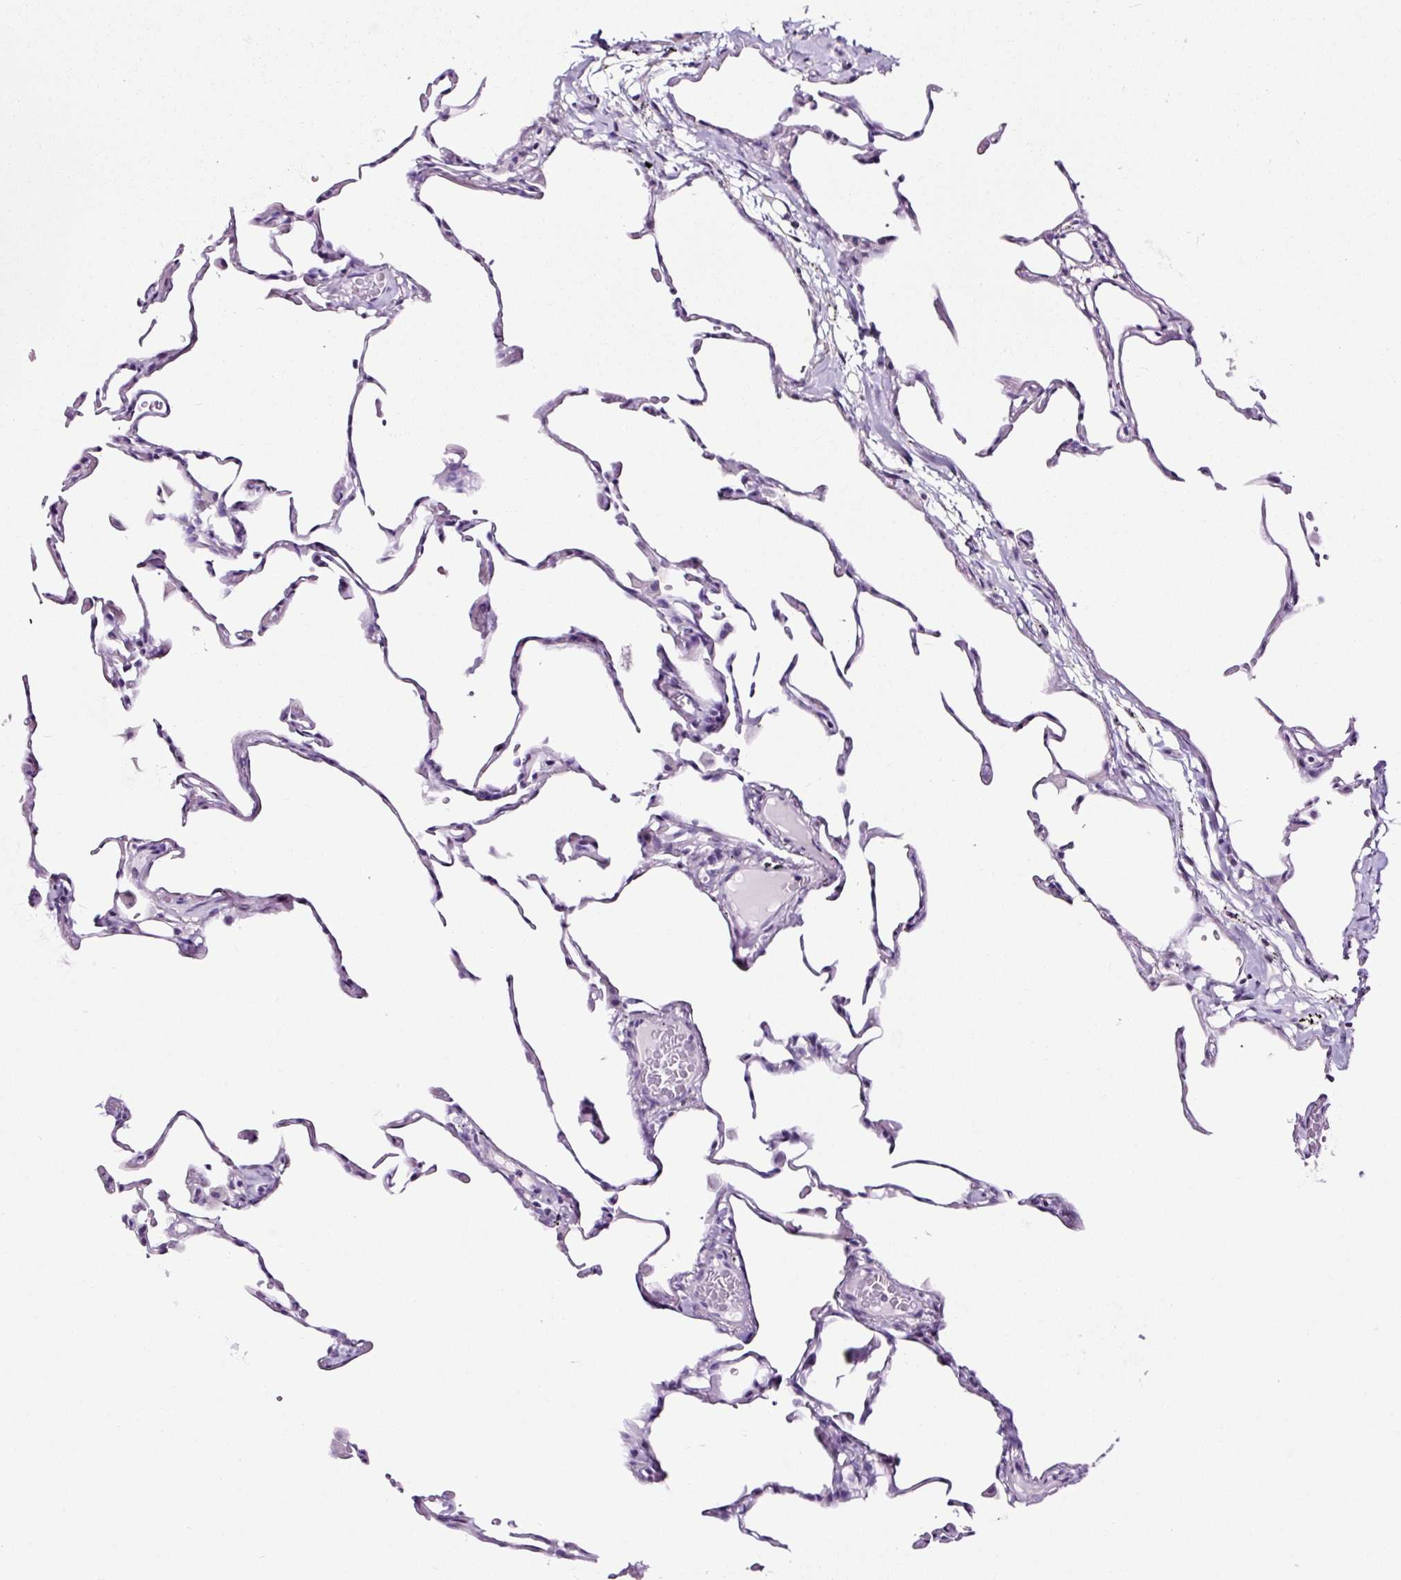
{"staining": {"intensity": "negative", "quantity": "none", "location": "none"}, "tissue": "lung", "cell_type": "Alveolar cells", "image_type": "normal", "snomed": [{"axis": "morphology", "description": "Normal tissue, NOS"}, {"axis": "topography", "description": "Lung"}], "caption": "This is an immunohistochemistry (IHC) image of benign lung. There is no staining in alveolar cells.", "gene": "NPHS2", "patient": {"sex": "female", "age": 57}}